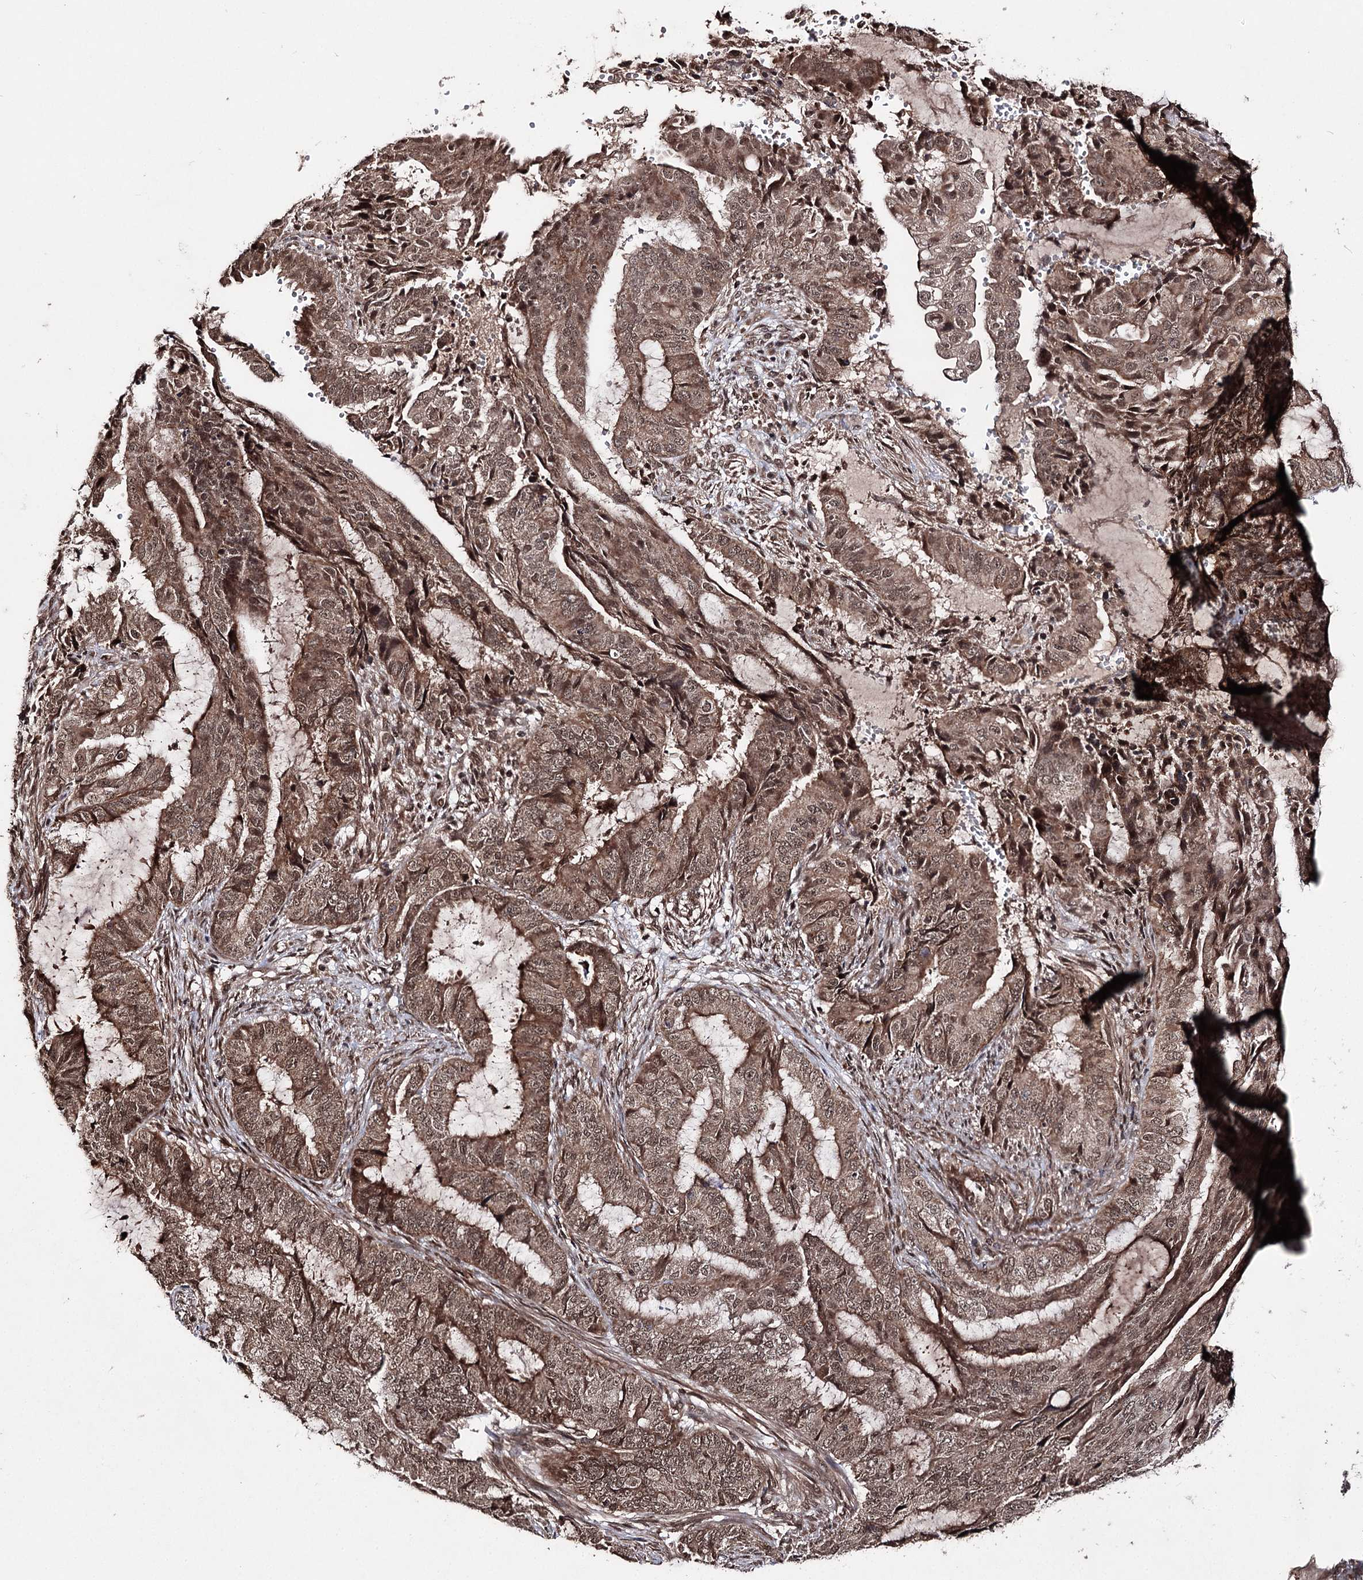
{"staining": {"intensity": "moderate", "quantity": ">75%", "location": "cytoplasmic/membranous,nuclear"}, "tissue": "endometrial cancer", "cell_type": "Tumor cells", "image_type": "cancer", "snomed": [{"axis": "morphology", "description": "Adenocarcinoma, NOS"}, {"axis": "topography", "description": "Endometrium"}], "caption": "Immunohistochemical staining of endometrial adenocarcinoma demonstrates moderate cytoplasmic/membranous and nuclear protein expression in approximately >75% of tumor cells.", "gene": "FAM53B", "patient": {"sex": "female", "age": 51}}